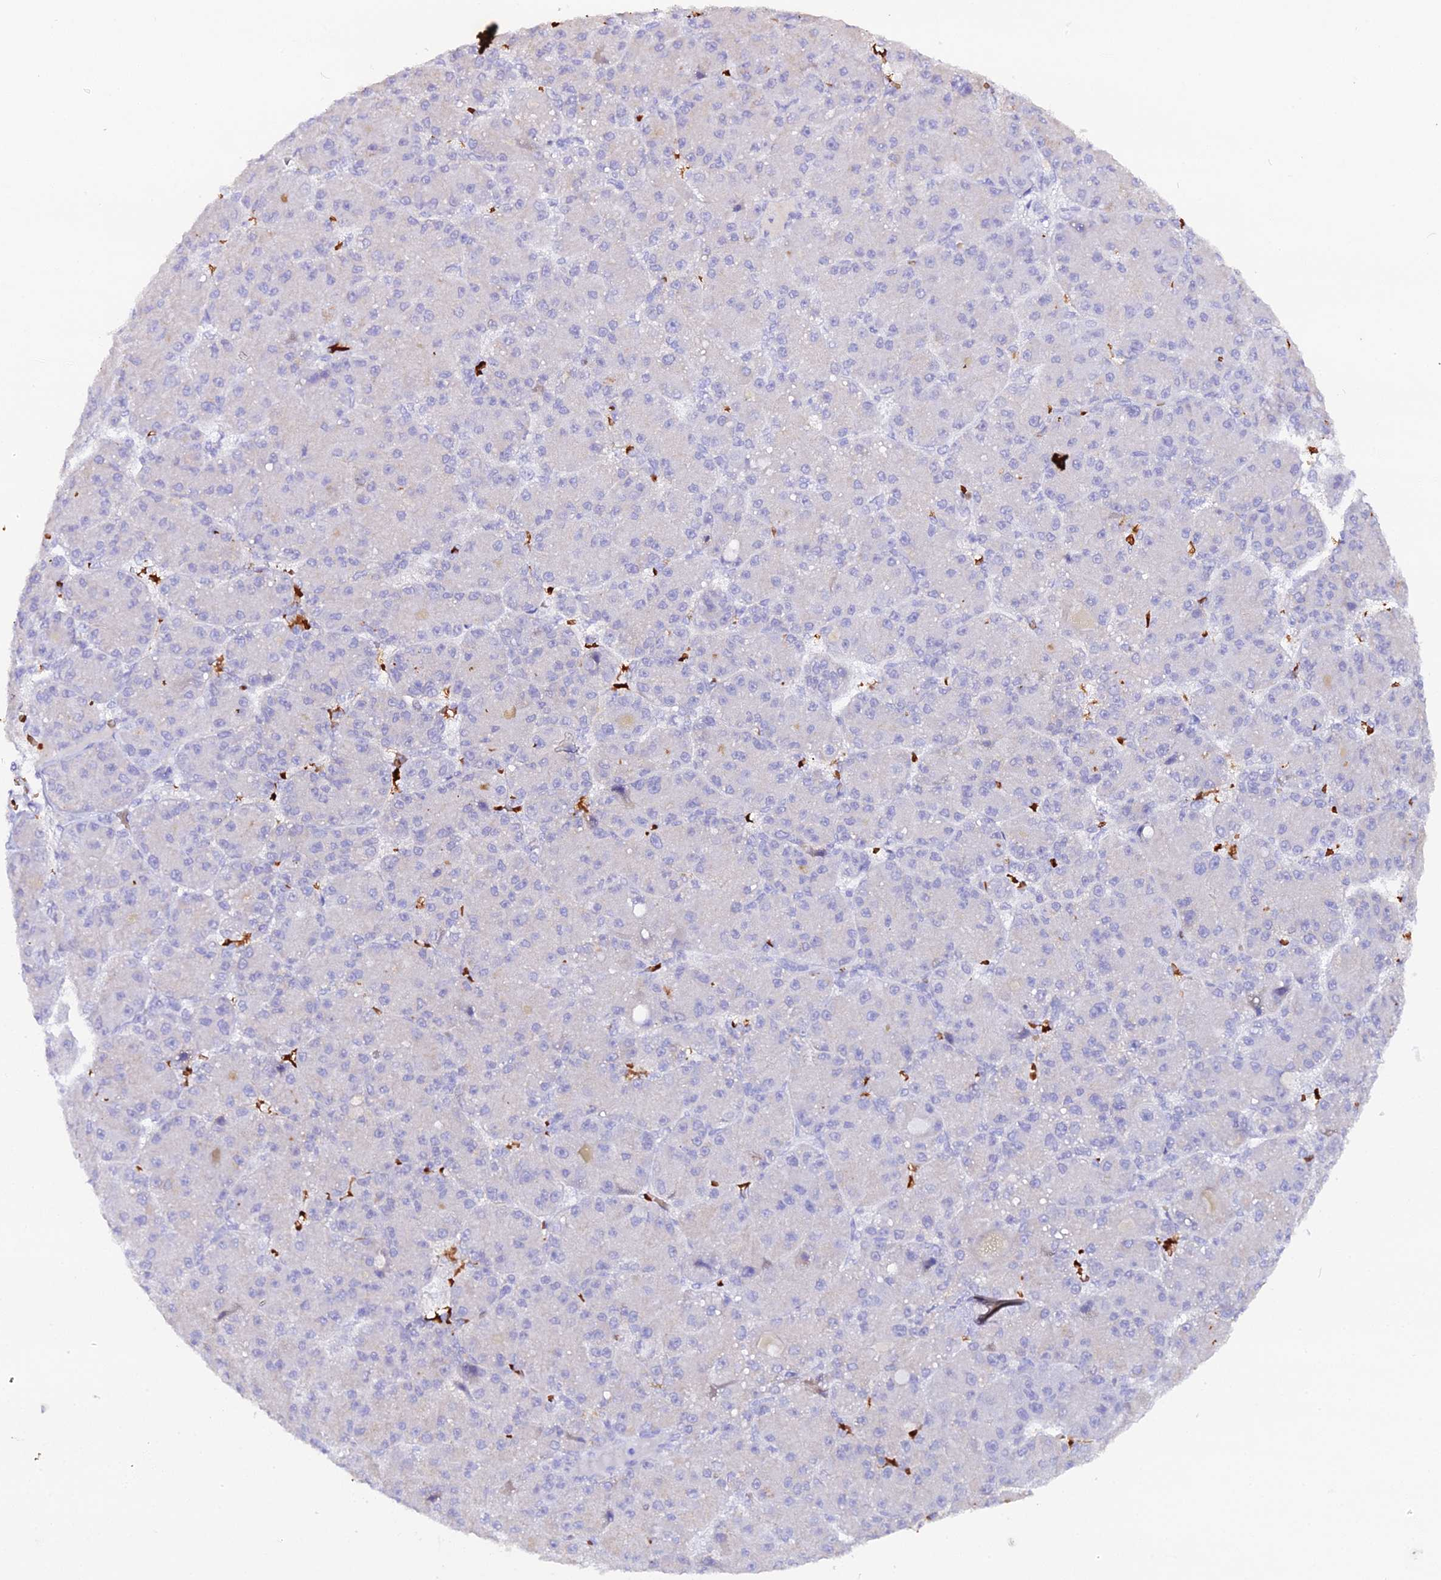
{"staining": {"intensity": "negative", "quantity": "none", "location": "none"}, "tissue": "liver cancer", "cell_type": "Tumor cells", "image_type": "cancer", "snomed": [{"axis": "morphology", "description": "Carcinoma, Hepatocellular, NOS"}, {"axis": "topography", "description": "Liver"}], "caption": "DAB immunohistochemical staining of human liver cancer demonstrates no significant positivity in tumor cells.", "gene": "CFAP45", "patient": {"sex": "male", "age": 67}}